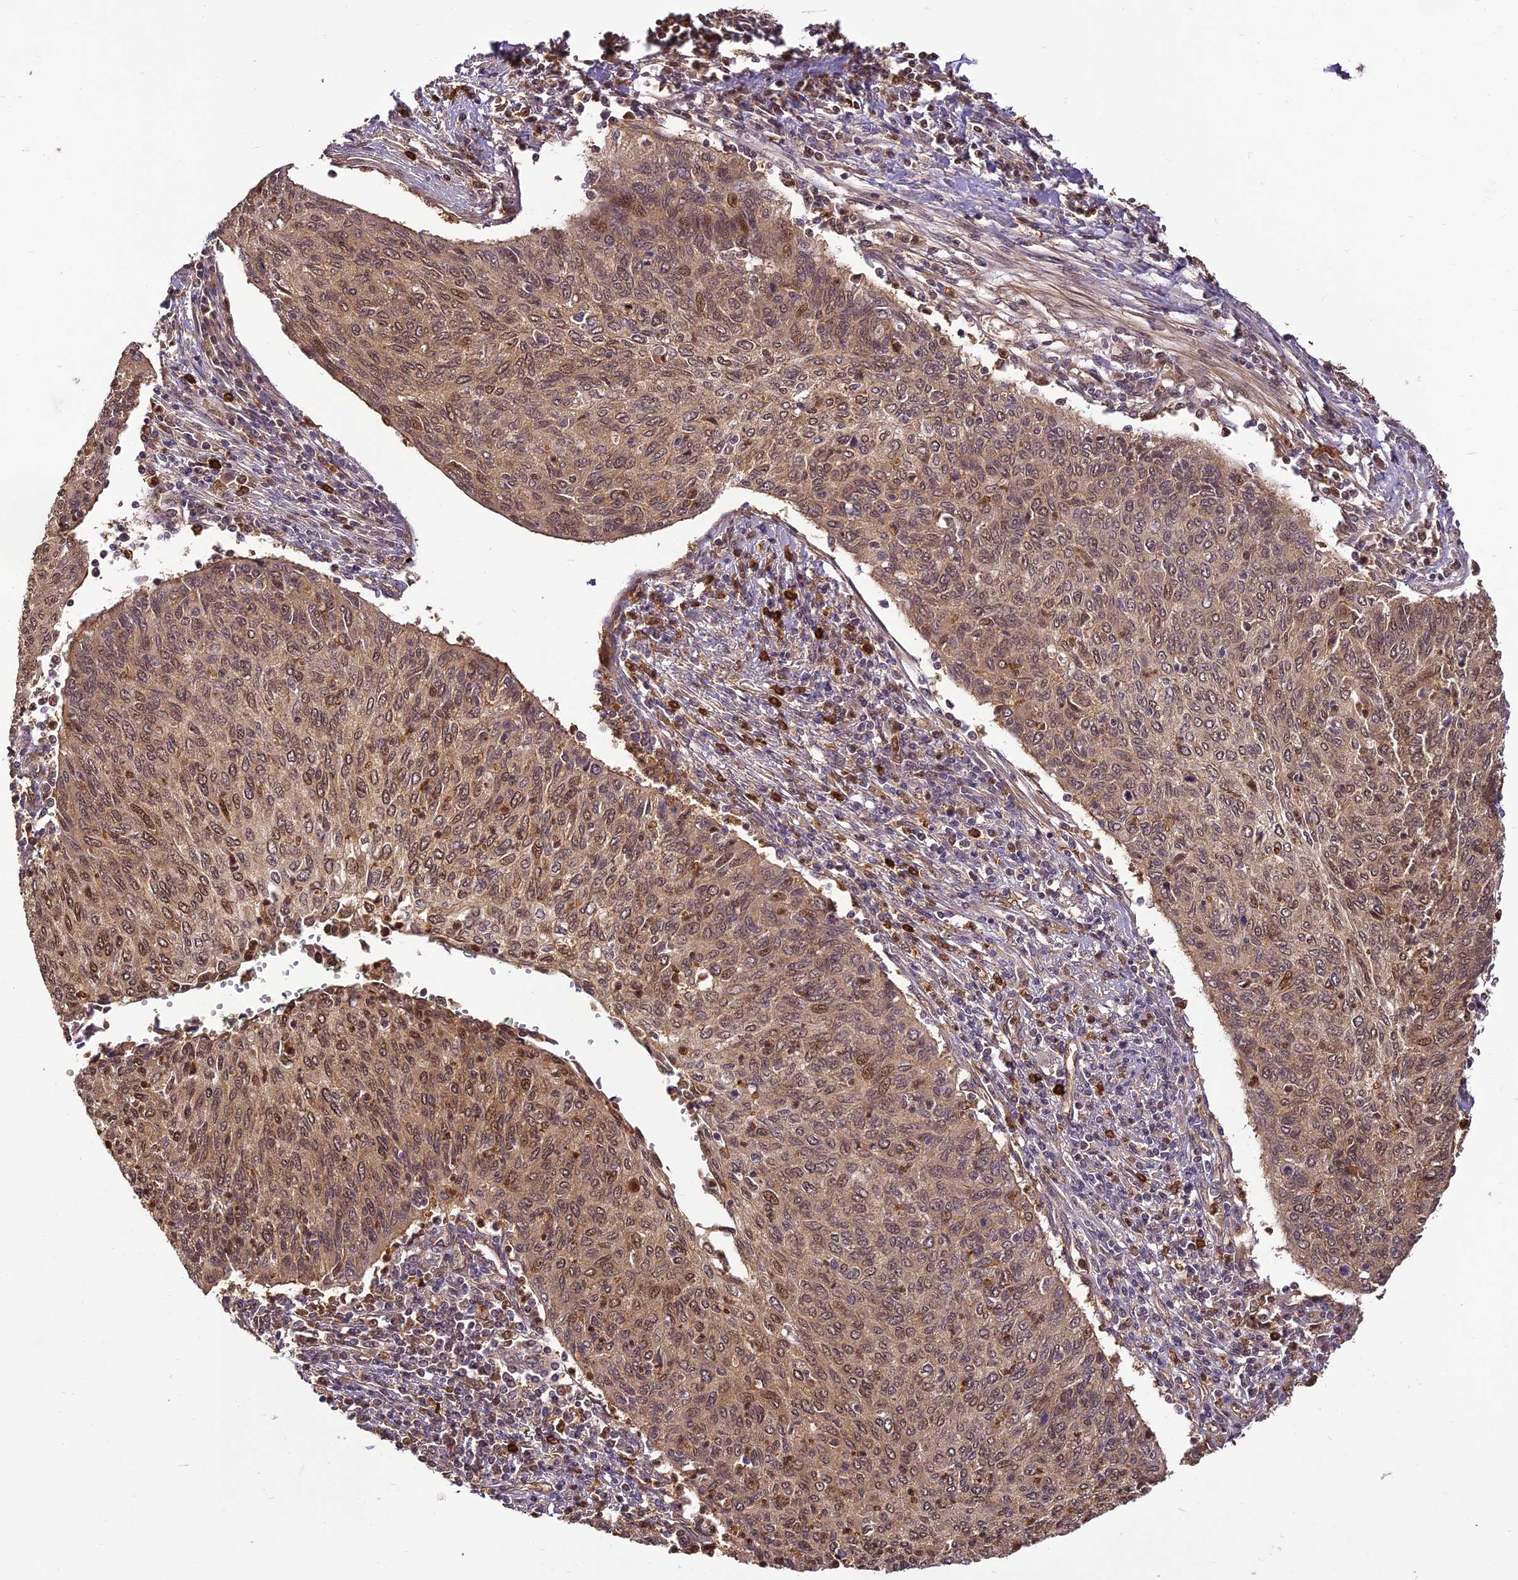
{"staining": {"intensity": "weak", "quantity": "25%-75%", "location": "cytoplasmic/membranous"}, "tissue": "cervical cancer", "cell_type": "Tumor cells", "image_type": "cancer", "snomed": [{"axis": "morphology", "description": "Squamous cell carcinoma, NOS"}, {"axis": "topography", "description": "Cervix"}], "caption": "Immunohistochemical staining of human cervical cancer exhibits low levels of weak cytoplasmic/membranous protein positivity in about 25%-75% of tumor cells.", "gene": "BCDIN3D", "patient": {"sex": "female", "age": 38}}